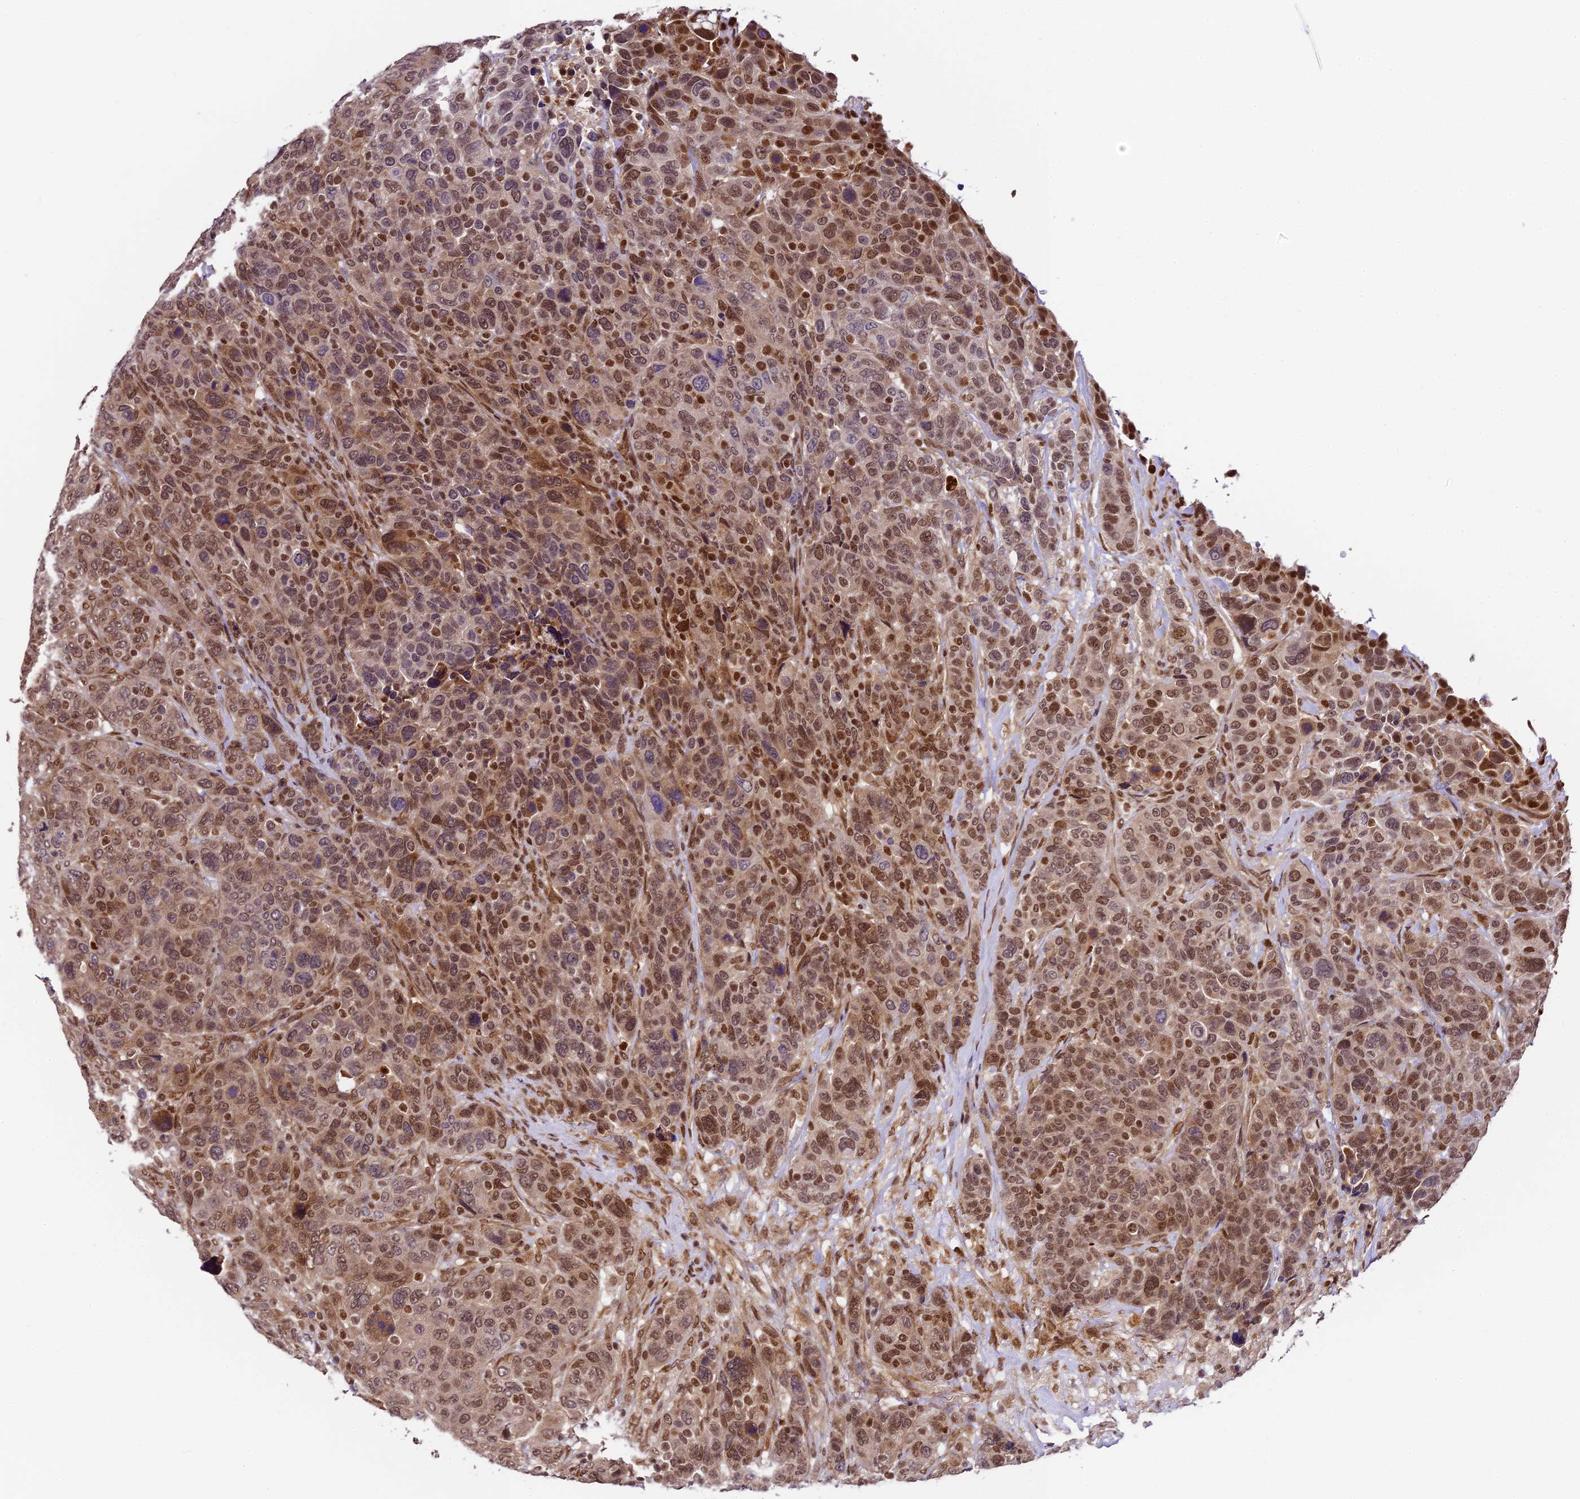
{"staining": {"intensity": "moderate", "quantity": ">75%", "location": "nuclear"}, "tissue": "breast cancer", "cell_type": "Tumor cells", "image_type": "cancer", "snomed": [{"axis": "morphology", "description": "Duct carcinoma"}, {"axis": "topography", "description": "Breast"}], "caption": "Immunohistochemistry (IHC) (DAB) staining of human breast invasive ductal carcinoma shows moderate nuclear protein staining in approximately >75% of tumor cells.", "gene": "TRIM22", "patient": {"sex": "female", "age": 37}}